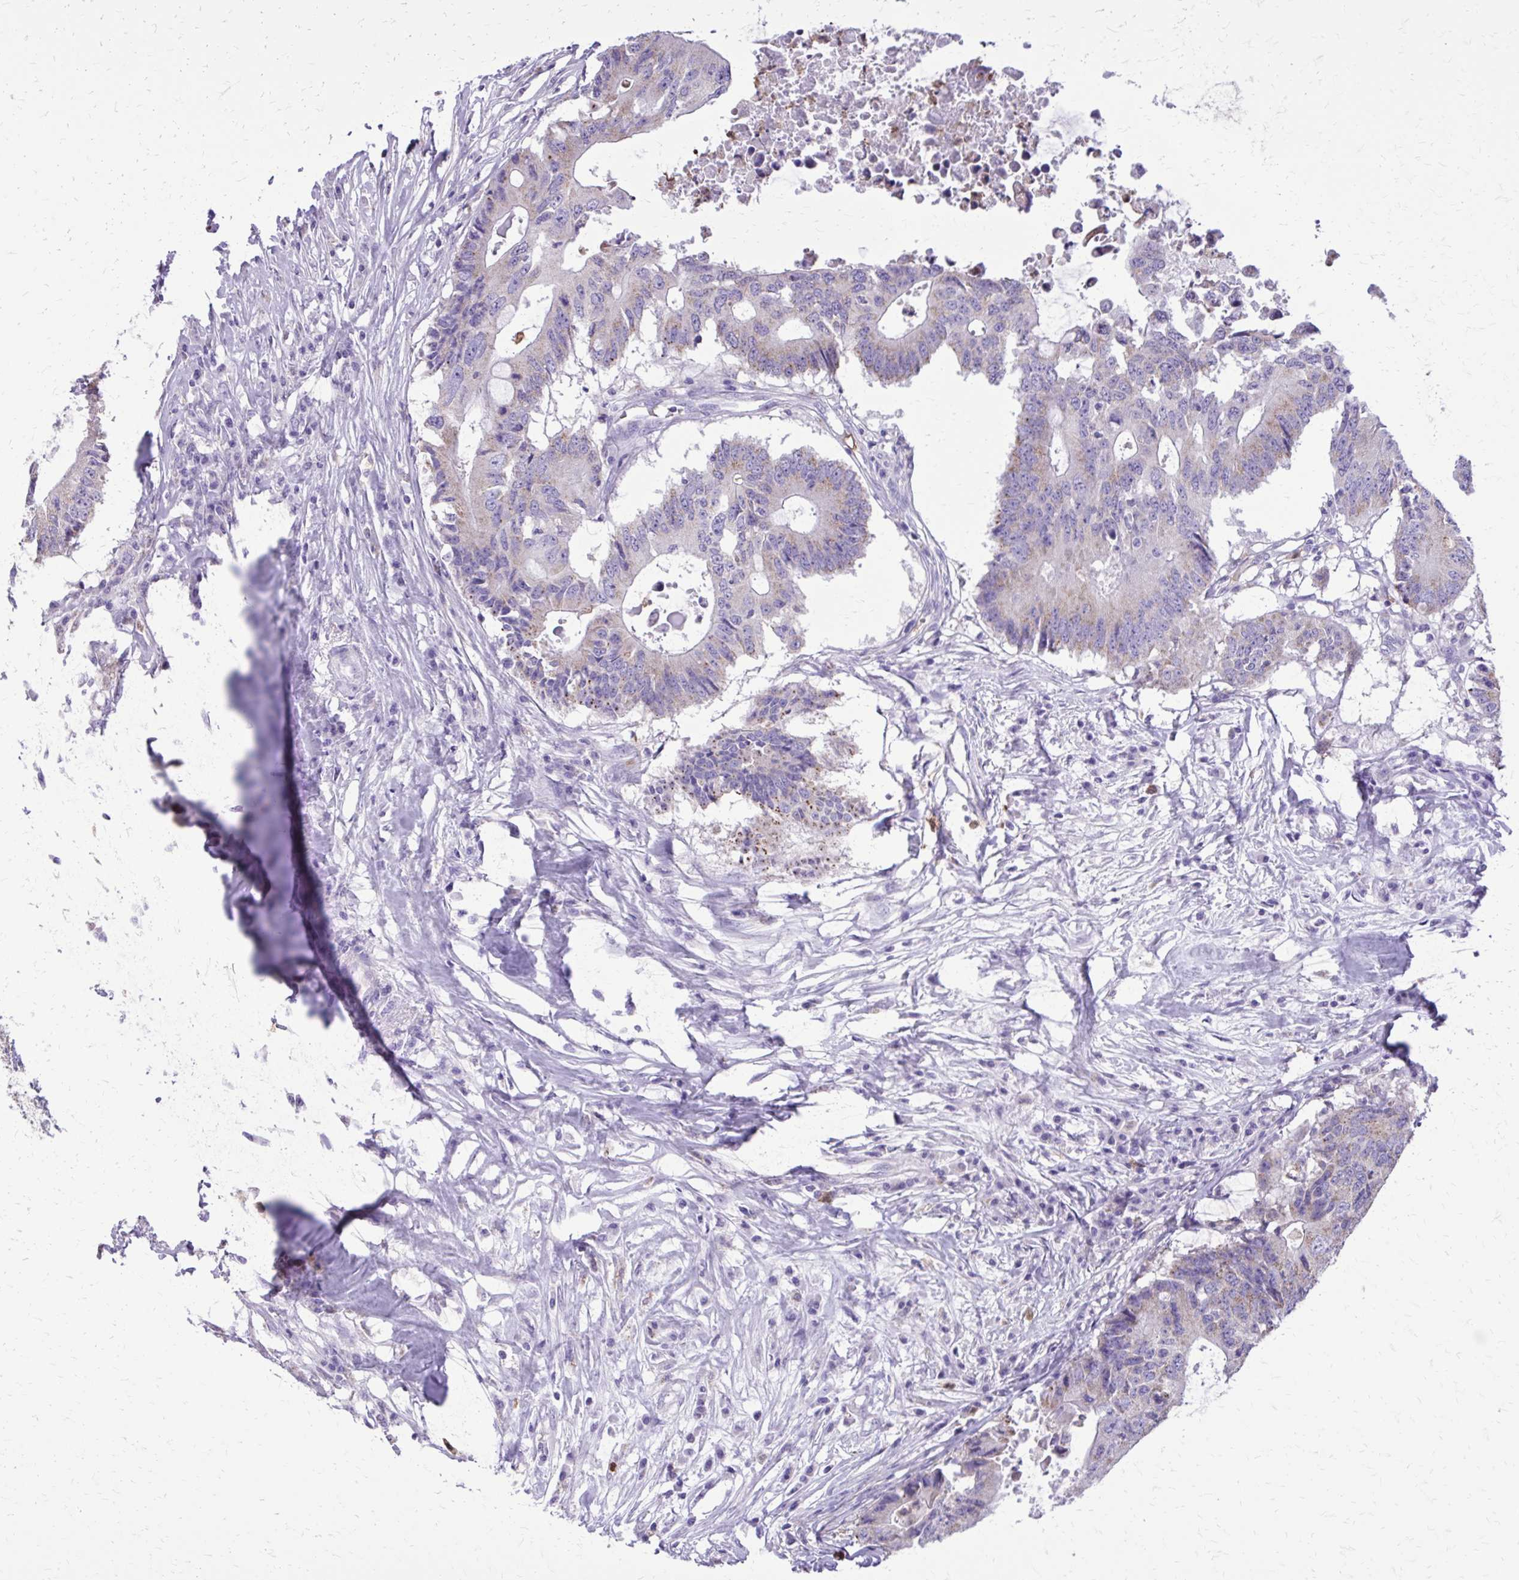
{"staining": {"intensity": "weak", "quantity": "<25%", "location": "cytoplasmic/membranous"}, "tissue": "colorectal cancer", "cell_type": "Tumor cells", "image_type": "cancer", "snomed": [{"axis": "morphology", "description": "Adenocarcinoma, NOS"}, {"axis": "topography", "description": "Colon"}], "caption": "This is an immunohistochemistry photomicrograph of colorectal adenocarcinoma. There is no expression in tumor cells.", "gene": "CAT", "patient": {"sex": "male", "age": 71}}